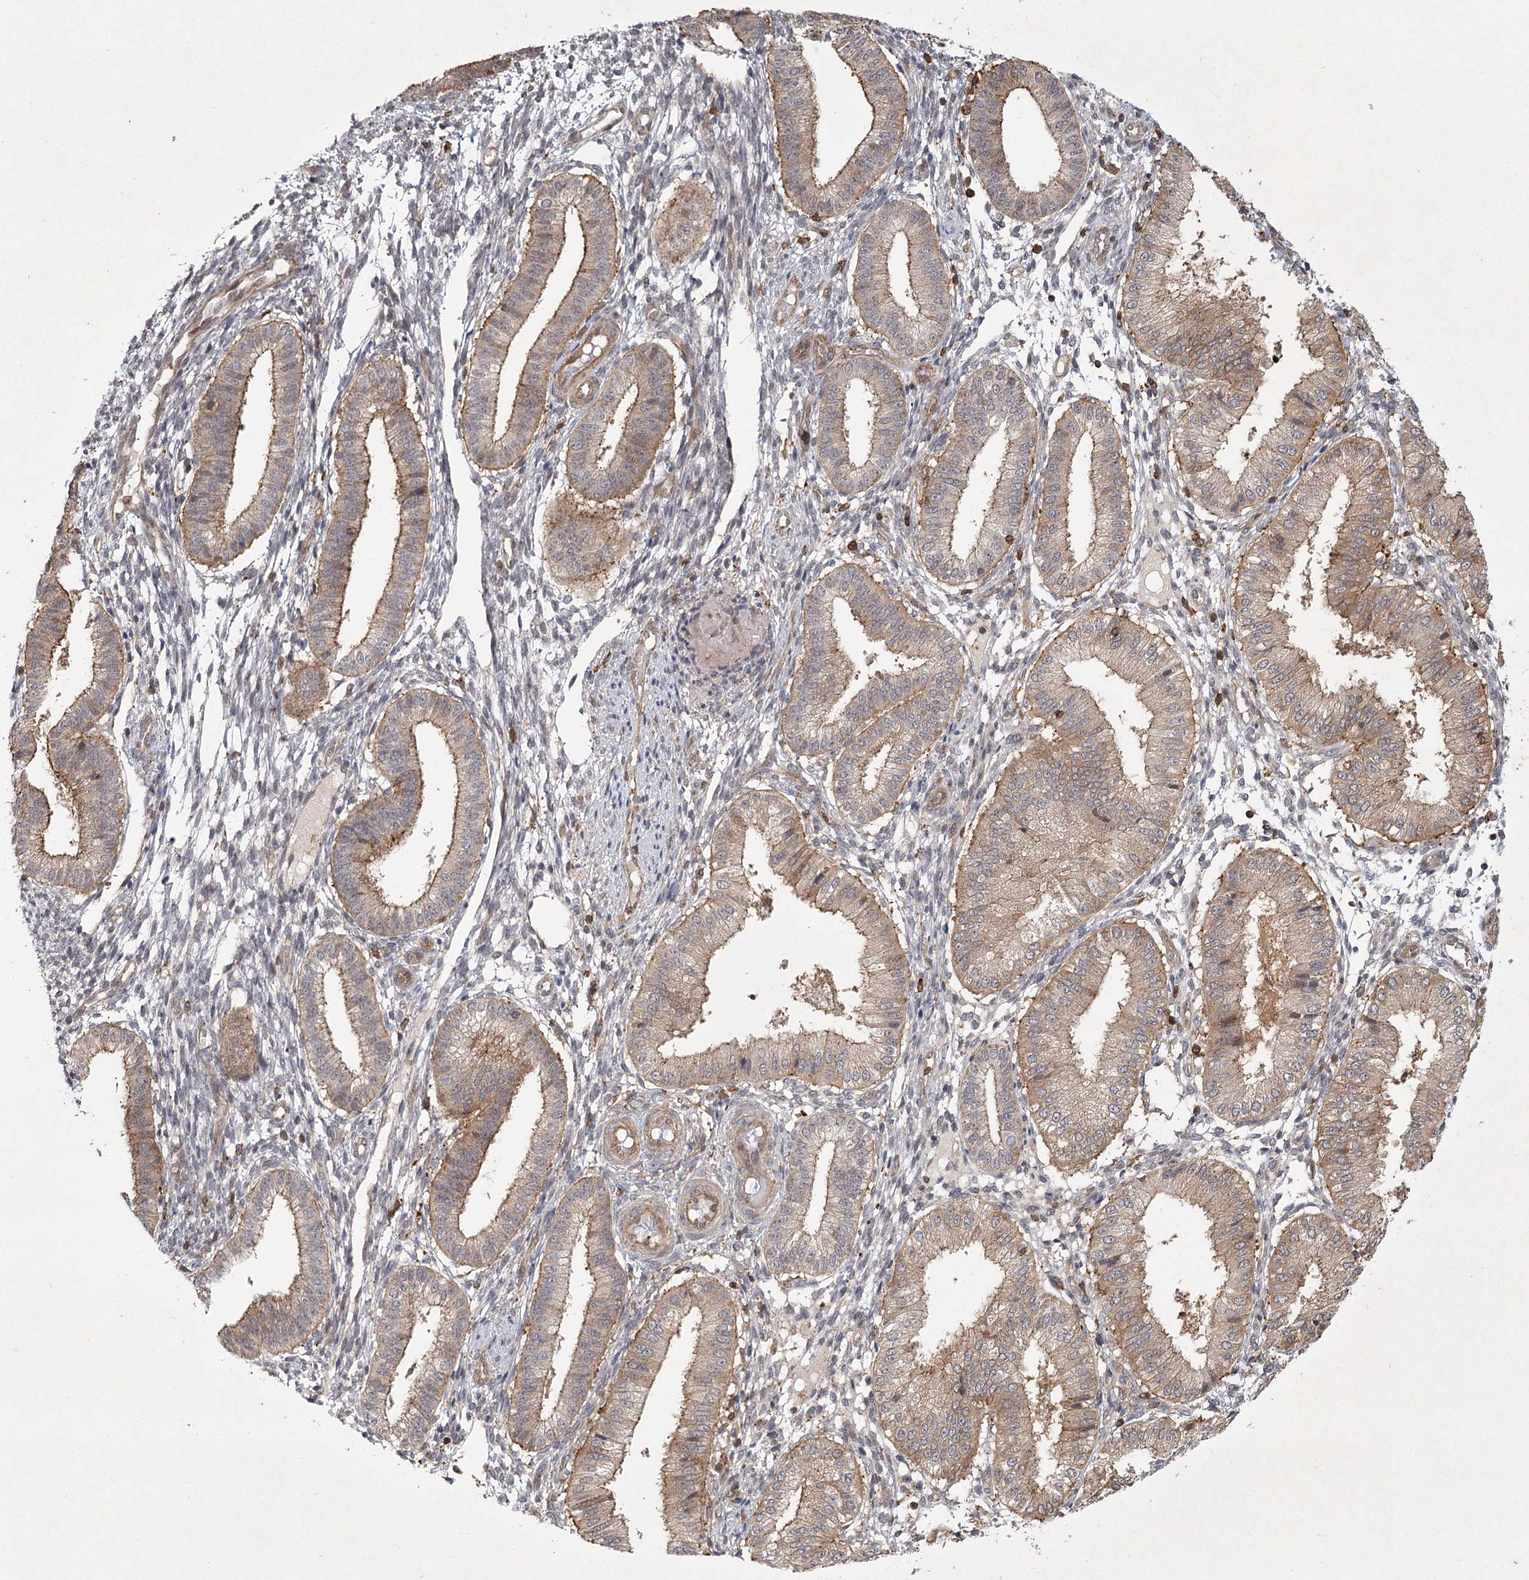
{"staining": {"intensity": "negative", "quantity": "none", "location": "none"}, "tissue": "endometrium", "cell_type": "Cells in endometrial stroma", "image_type": "normal", "snomed": [{"axis": "morphology", "description": "Normal tissue, NOS"}, {"axis": "topography", "description": "Endometrium"}], "caption": "Immunohistochemical staining of normal endometrium reveals no significant positivity in cells in endometrial stroma.", "gene": "MEPE", "patient": {"sex": "female", "age": 39}}